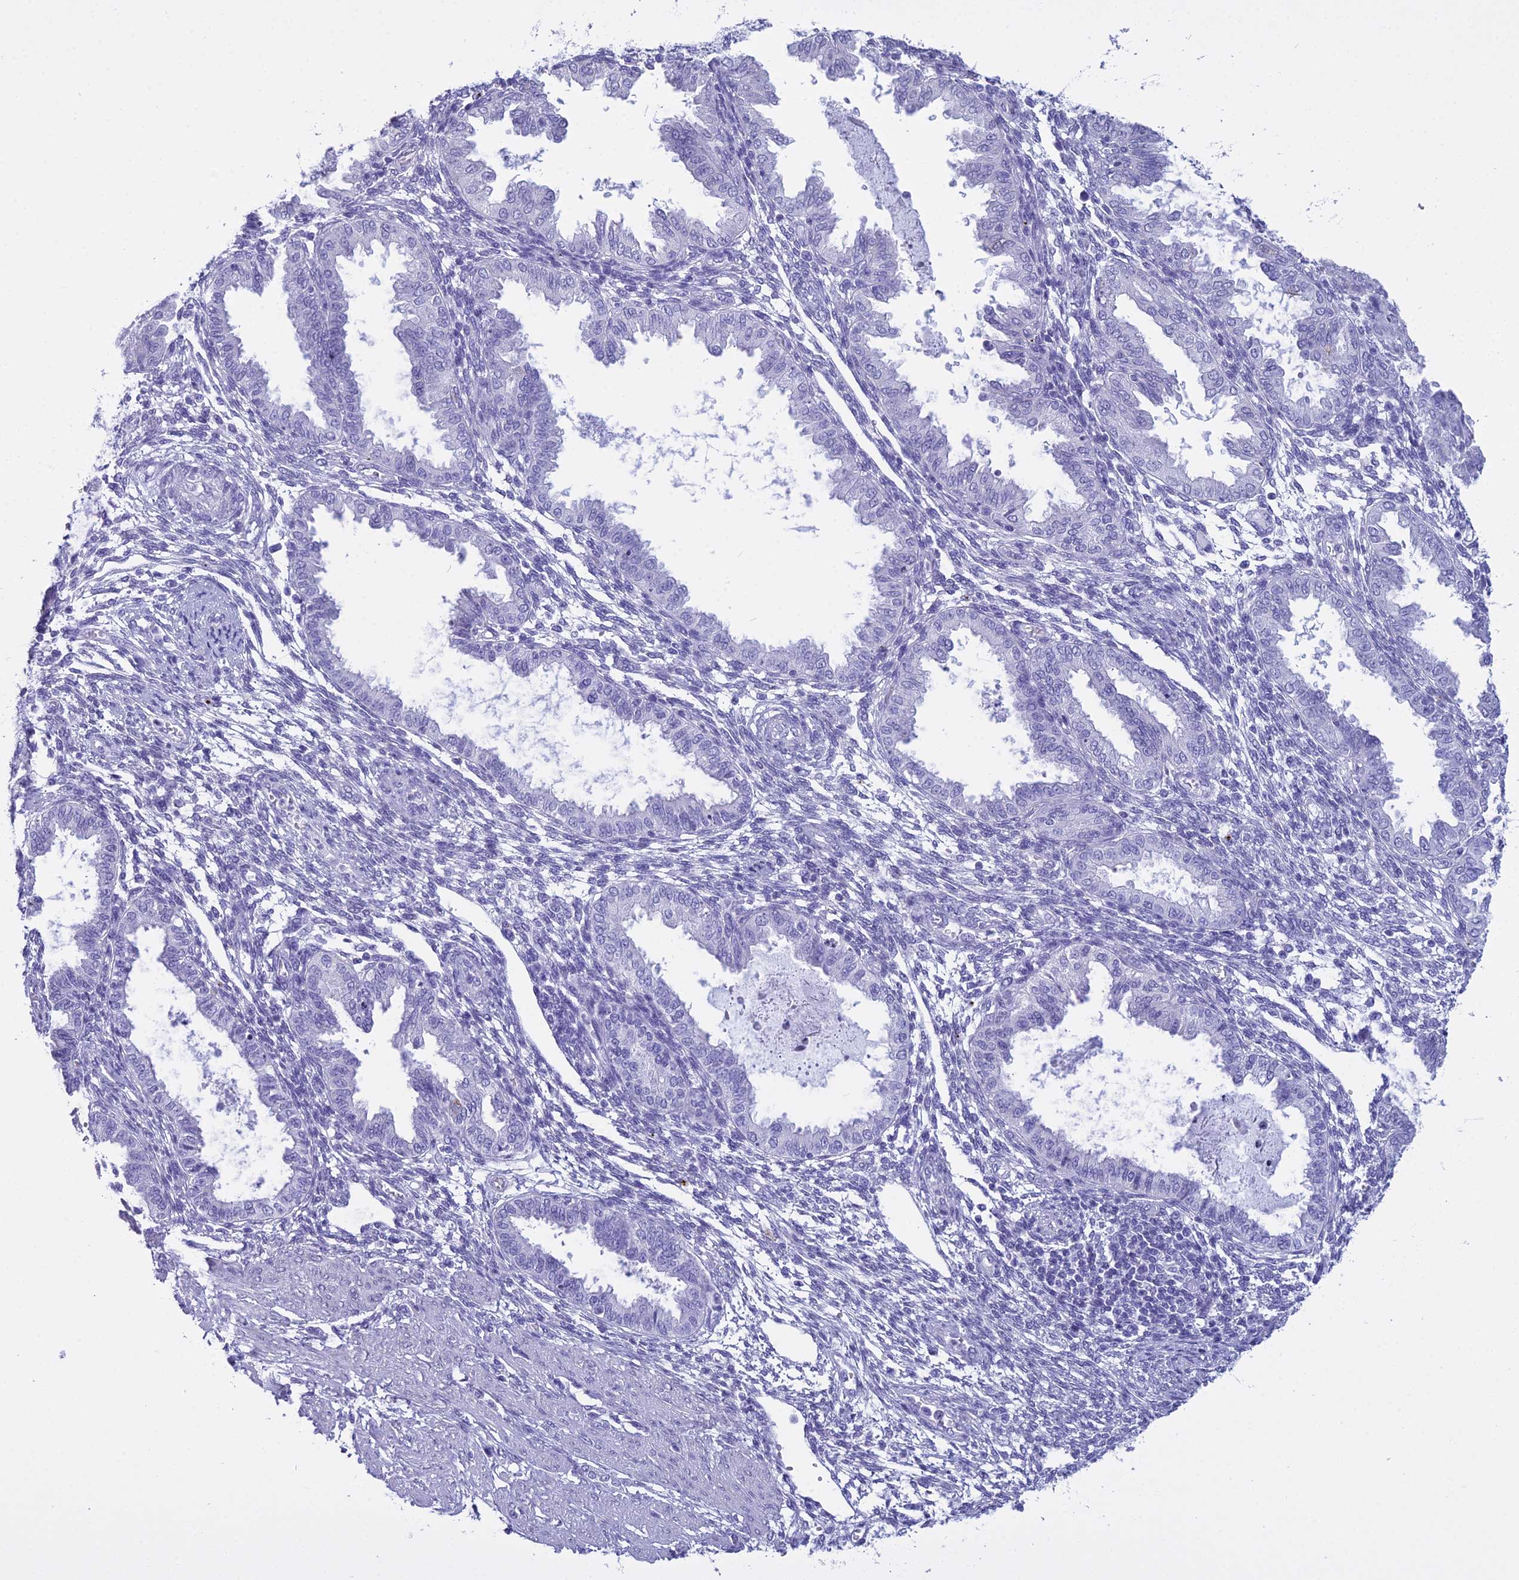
{"staining": {"intensity": "negative", "quantity": "none", "location": "none"}, "tissue": "endometrium", "cell_type": "Cells in endometrial stroma", "image_type": "normal", "snomed": [{"axis": "morphology", "description": "Normal tissue, NOS"}, {"axis": "topography", "description": "Endometrium"}], "caption": "Immunohistochemistry histopathology image of normal endometrium stained for a protein (brown), which exhibits no expression in cells in endometrial stroma.", "gene": "MAP6", "patient": {"sex": "female", "age": 33}}